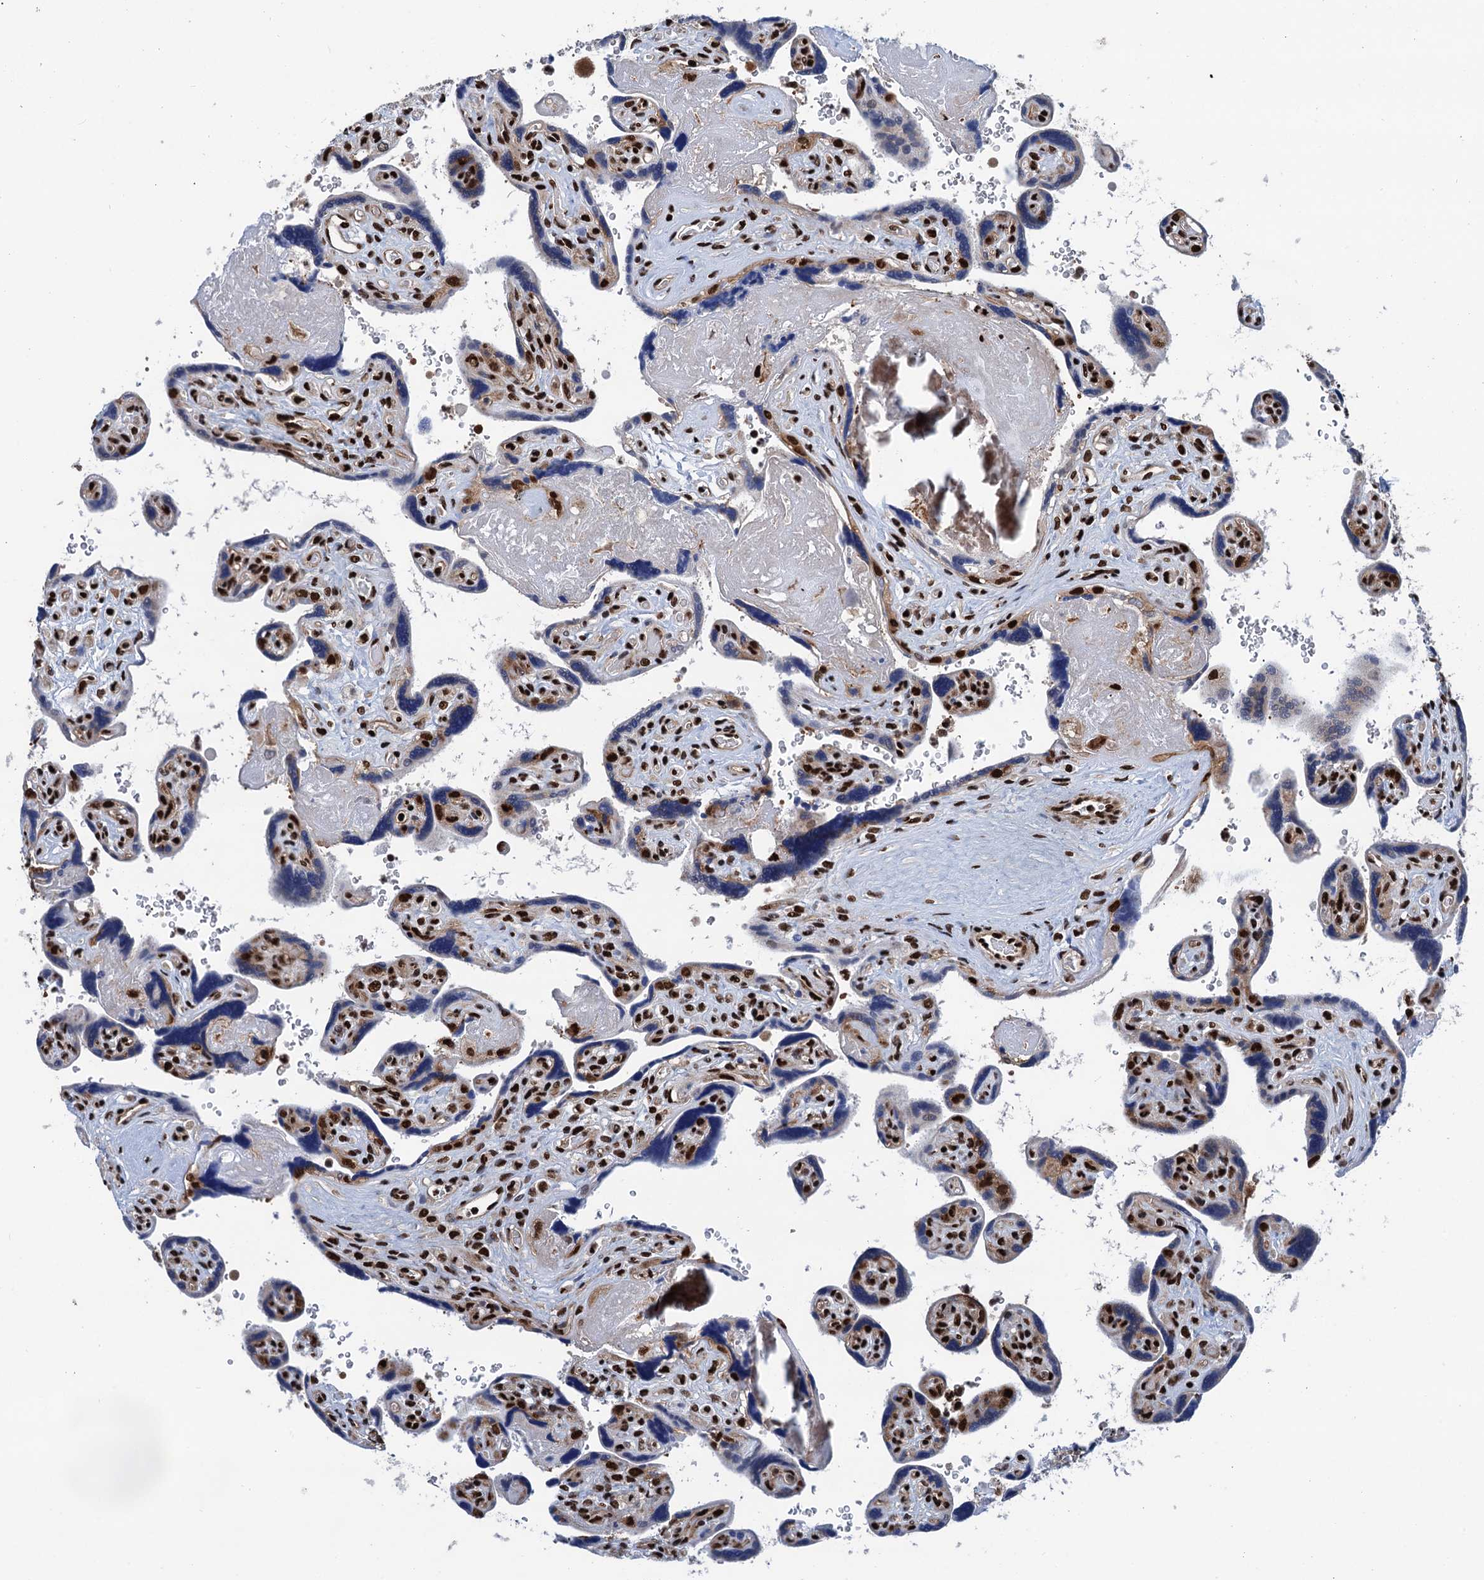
{"staining": {"intensity": "strong", "quantity": "25%-75%", "location": "nuclear"}, "tissue": "placenta", "cell_type": "Trophoblastic cells", "image_type": "normal", "snomed": [{"axis": "morphology", "description": "Normal tissue, NOS"}, {"axis": "topography", "description": "Placenta"}], "caption": "Protein staining shows strong nuclear staining in about 25%-75% of trophoblastic cells in normal placenta.", "gene": "PPP4R1", "patient": {"sex": "female", "age": 39}}